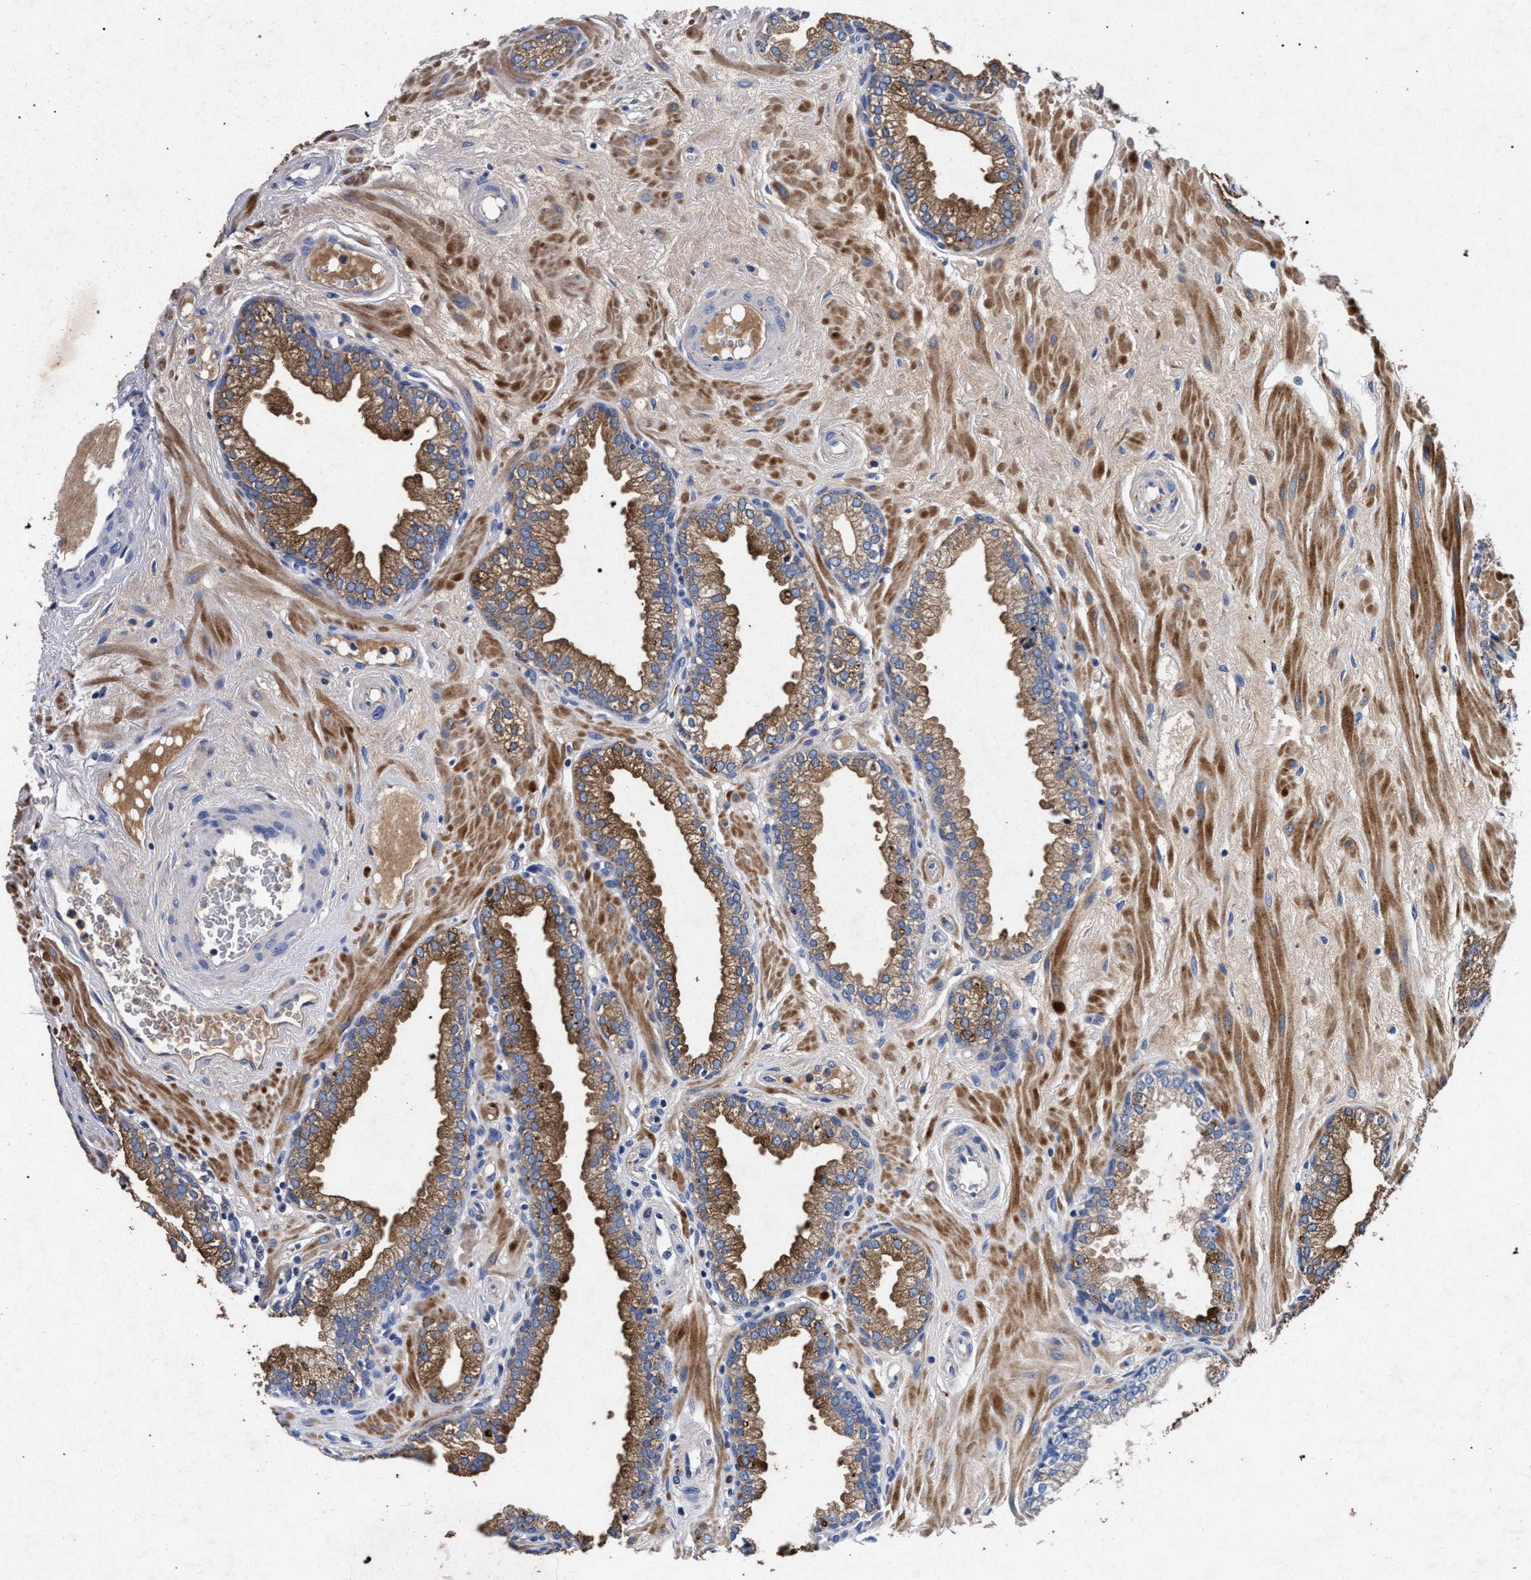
{"staining": {"intensity": "moderate", "quantity": ">75%", "location": "cytoplasmic/membranous"}, "tissue": "prostate", "cell_type": "Glandular cells", "image_type": "normal", "snomed": [{"axis": "morphology", "description": "Normal tissue, NOS"}, {"axis": "morphology", "description": "Urothelial carcinoma, Low grade"}, {"axis": "topography", "description": "Urinary bladder"}, {"axis": "topography", "description": "Prostate"}], "caption": "IHC of benign prostate shows medium levels of moderate cytoplasmic/membranous staining in approximately >75% of glandular cells.", "gene": "HSD17B14", "patient": {"sex": "male", "age": 60}}